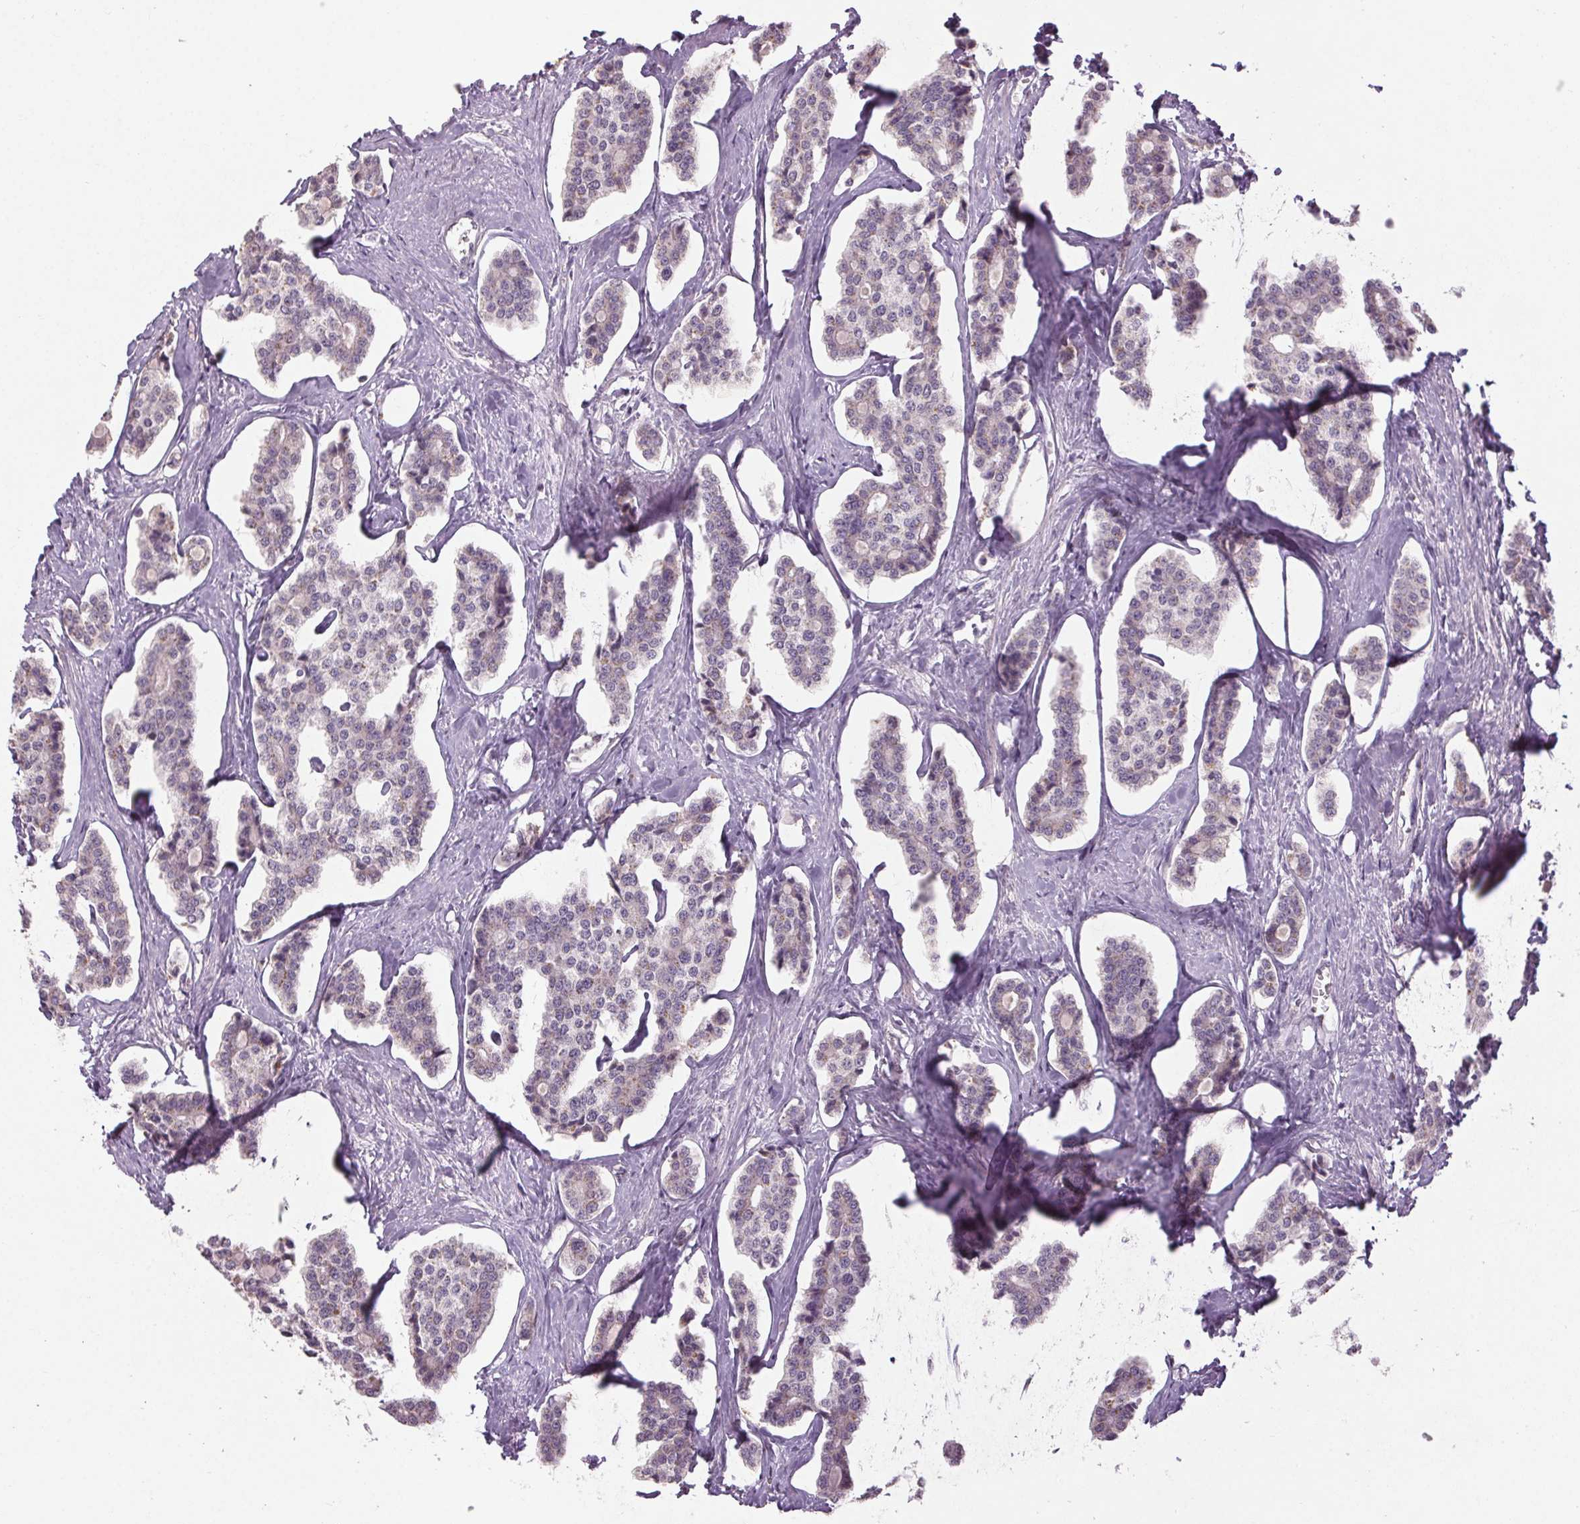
{"staining": {"intensity": "negative", "quantity": "none", "location": "none"}, "tissue": "carcinoid", "cell_type": "Tumor cells", "image_type": "cancer", "snomed": [{"axis": "morphology", "description": "Carcinoid, malignant, NOS"}, {"axis": "topography", "description": "Small intestine"}], "caption": "Tumor cells are negative for protein expression in human carcinoid. (Immunohistochemistry, brightfield microscopy, high magnification).", "gene": "KLRC3", "patient": {"sex": "female", "age": 65}}